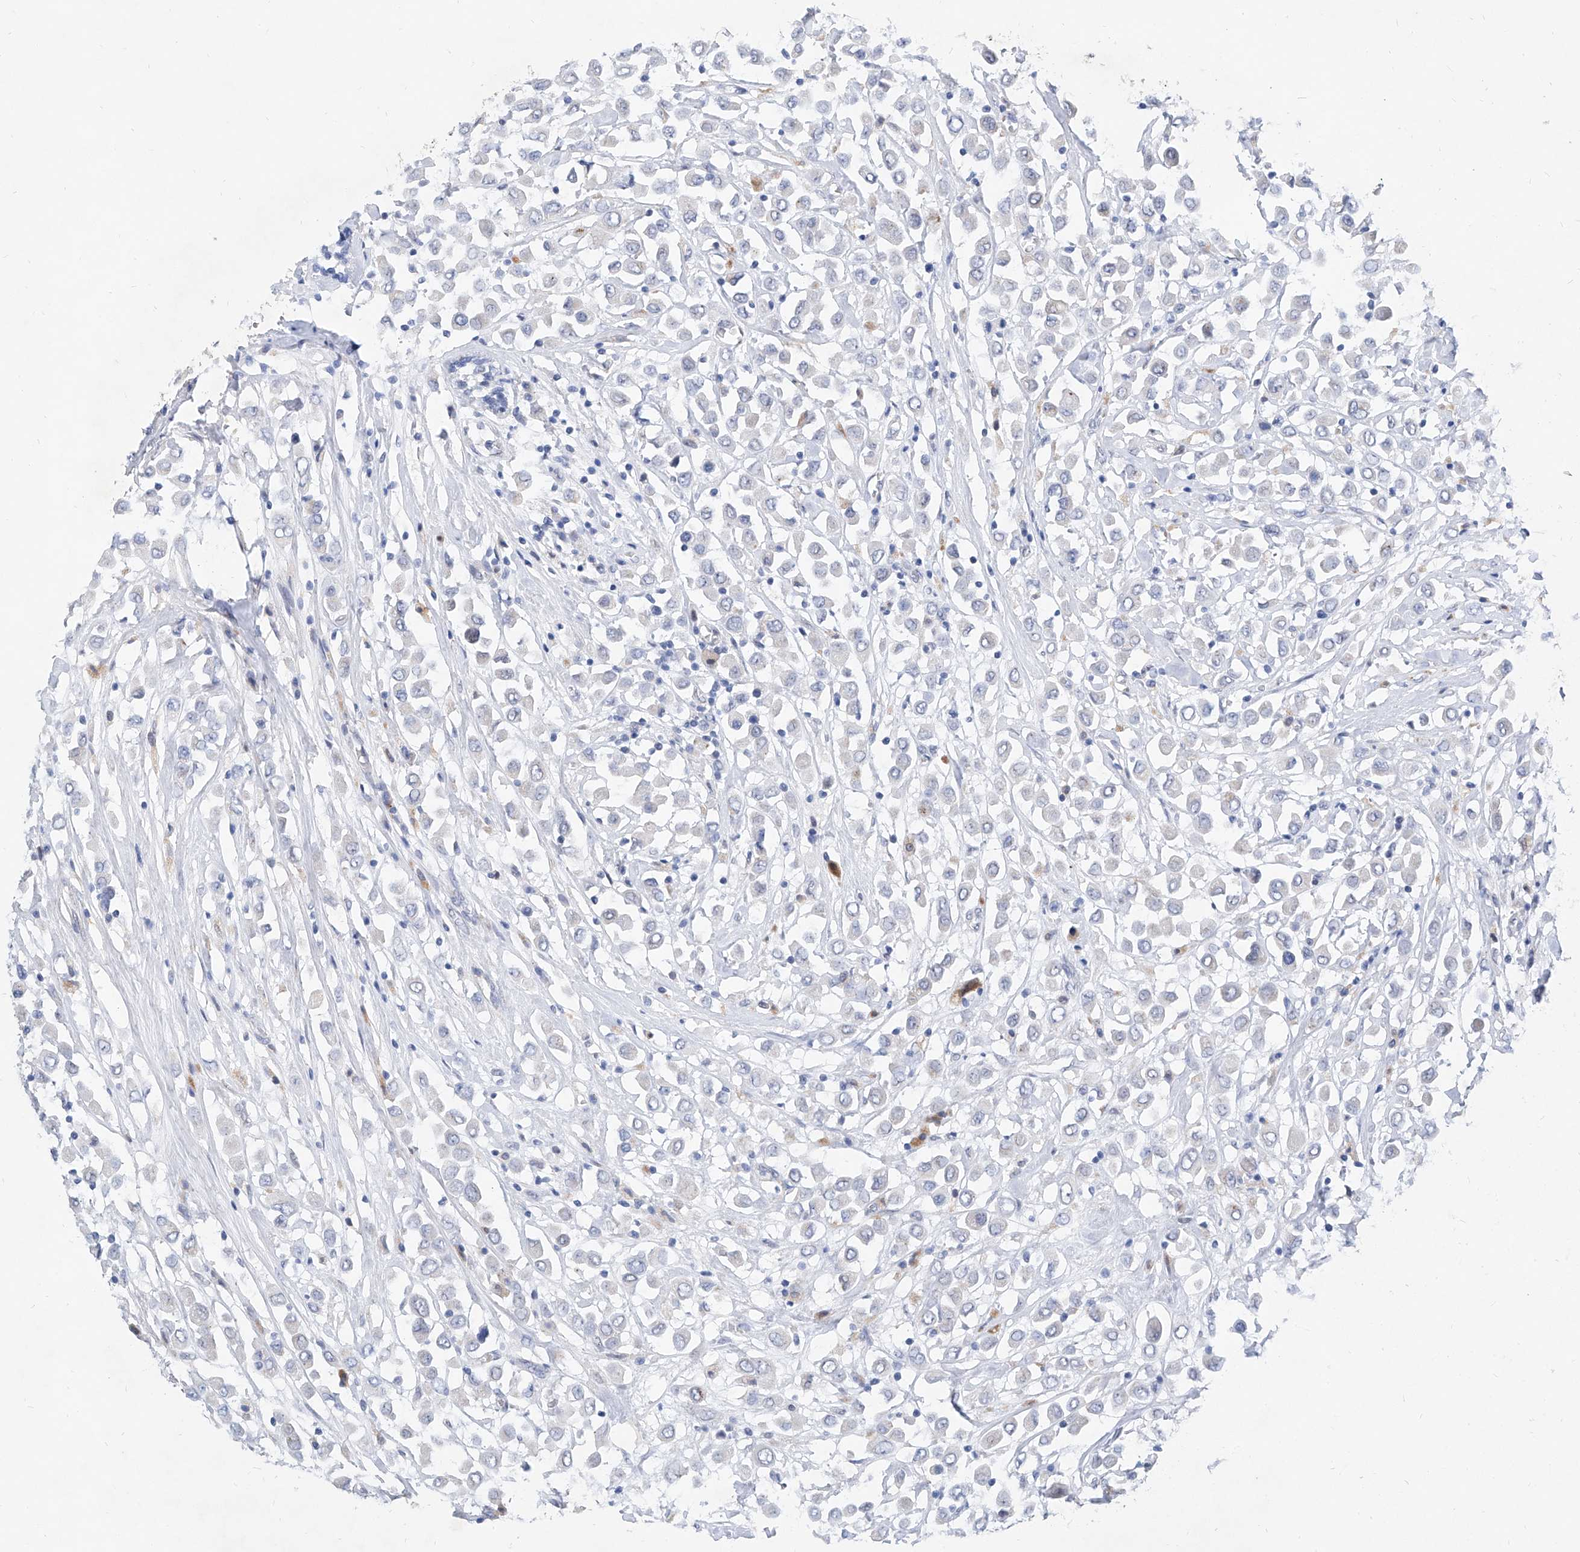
{"staining": {"intensity": "negative", "quantity": "none", "location": "none"}, "tissue": "breast cancer", "cell_type": "Tumor cells", "image_type": "cancer", "snomed": [{"axis": "morphology", "description": "Duct carcinoma"}, {"axis": "topography", "description": "Breast"}], "caption": "Immunohistochemistry (IHC) of human breast cancer shows no expression in tumor cells. The staining is performed using DAB brown chromogen with nuclei counter-stained in using hematoxylin.", "gene": "BPTF", "patient": {"sex": "female", "age": 61}}